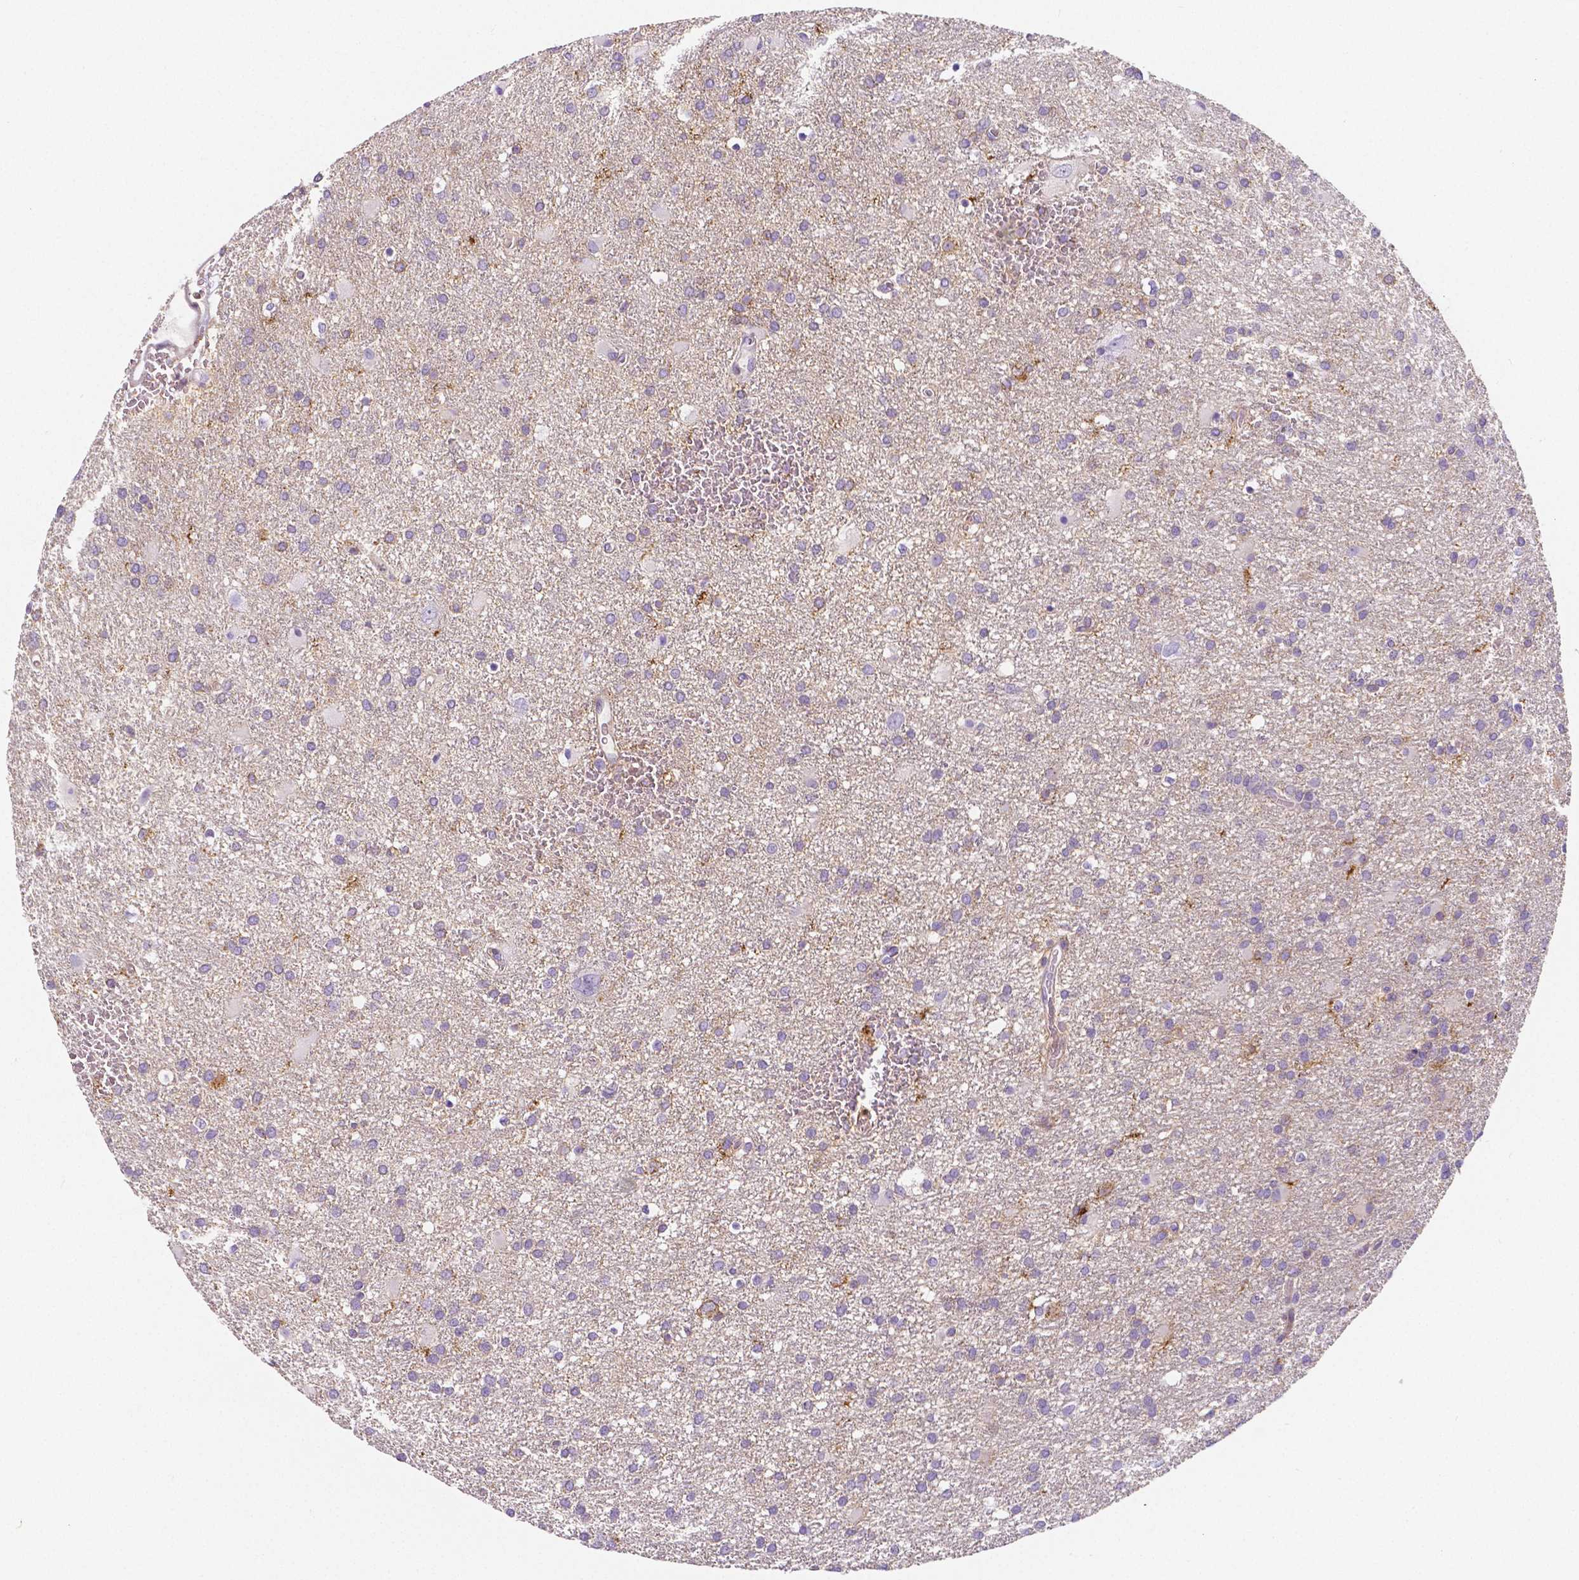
{"staining": {"intensity": "negative", "quantity": "none", "location": "none"}, "tissue": "glioma", "cell_type": "Tumor cells", "image_type": "cancer", "snomed": [{"axis": "morphology", "description": "Glioma, malignant, Low grade"}, {"axis": "topography", "description": "Brain"}], "caption": "A histopathology image of malignant glioma (low-grade) stained for a protein reveals no brown staining in tumor cells.", "gene": "GABRD", "patient": {"sex": "male", "age": 66}}